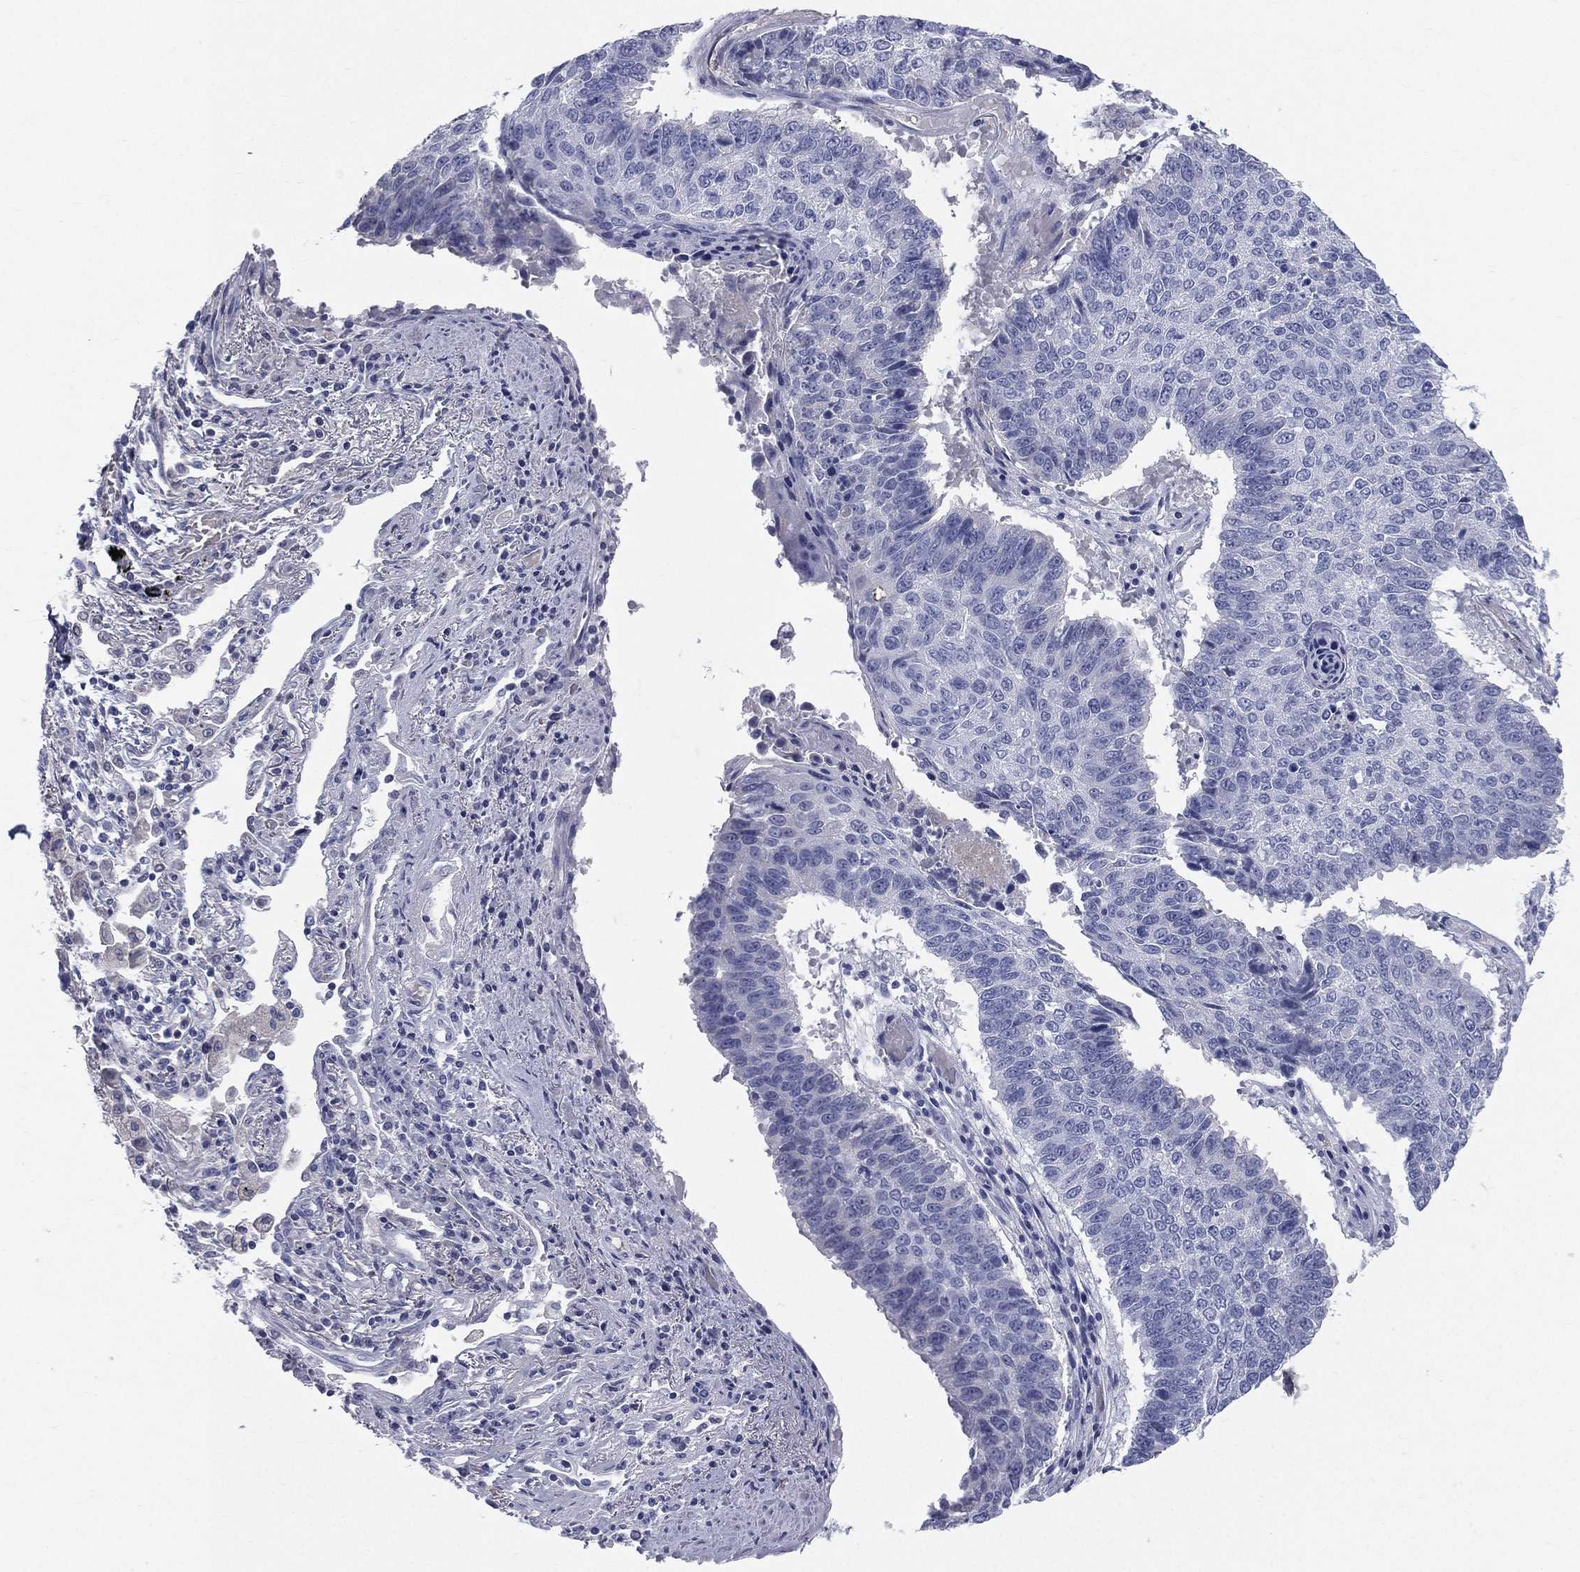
{"staining": {"intensity": "negative", "quantity": "none", "location": "none"}, "tissue": "lung cancer", "cell_type": "Tumor cells", "image_type": "cancer", "snomed": [{"axis": "morphology", "description": "Squamous cell carcinoma, NOS"}, {"axis": "topography", "description": "Lung"}], "caption": "DAB immunohistochemical staining of lung squamous cell carcinoma exhibits no significant positivity in tumor cells.", "gene": "HP", "patient": {"sex": "male", "age": 73}}